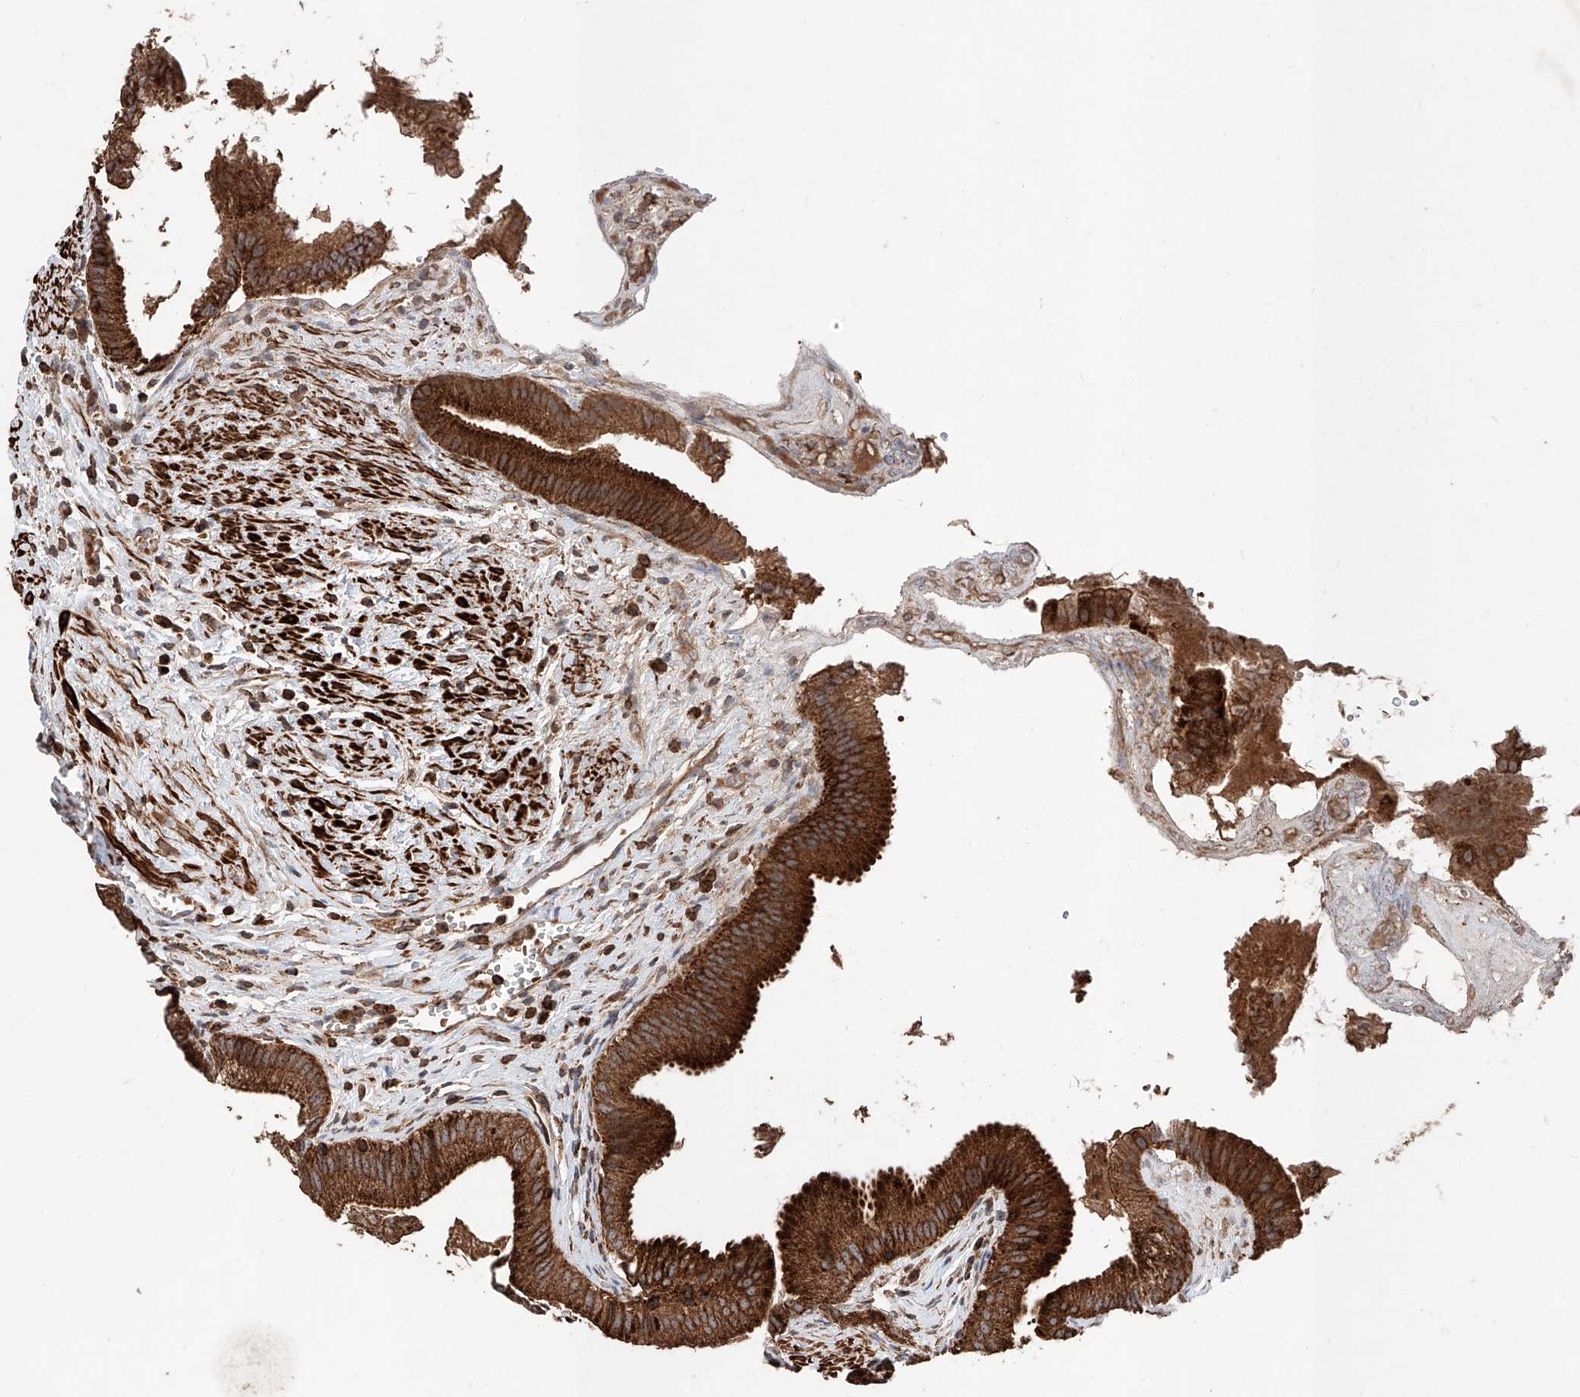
{"staining": {"intensity": "strong", "quantity": ">75%", "location": "cytoplasmic/membranous"}, "tissue": "gallbladder", "cell_type": "Glandular cells", "image_type": "normal", "snomed": [{"axis": "morphology", "description": "Normal tissue, NOS"}, {"axis": "topography", "description": "Gallbladder"}], "caption": "Brown immunohistochemical staining in normal human gallbladder shows strong cytoplasmic/membranous positivity in about >75% of glandular cells.", "gene": "PISD", "patient": {"sex": "male", "age": 55}}